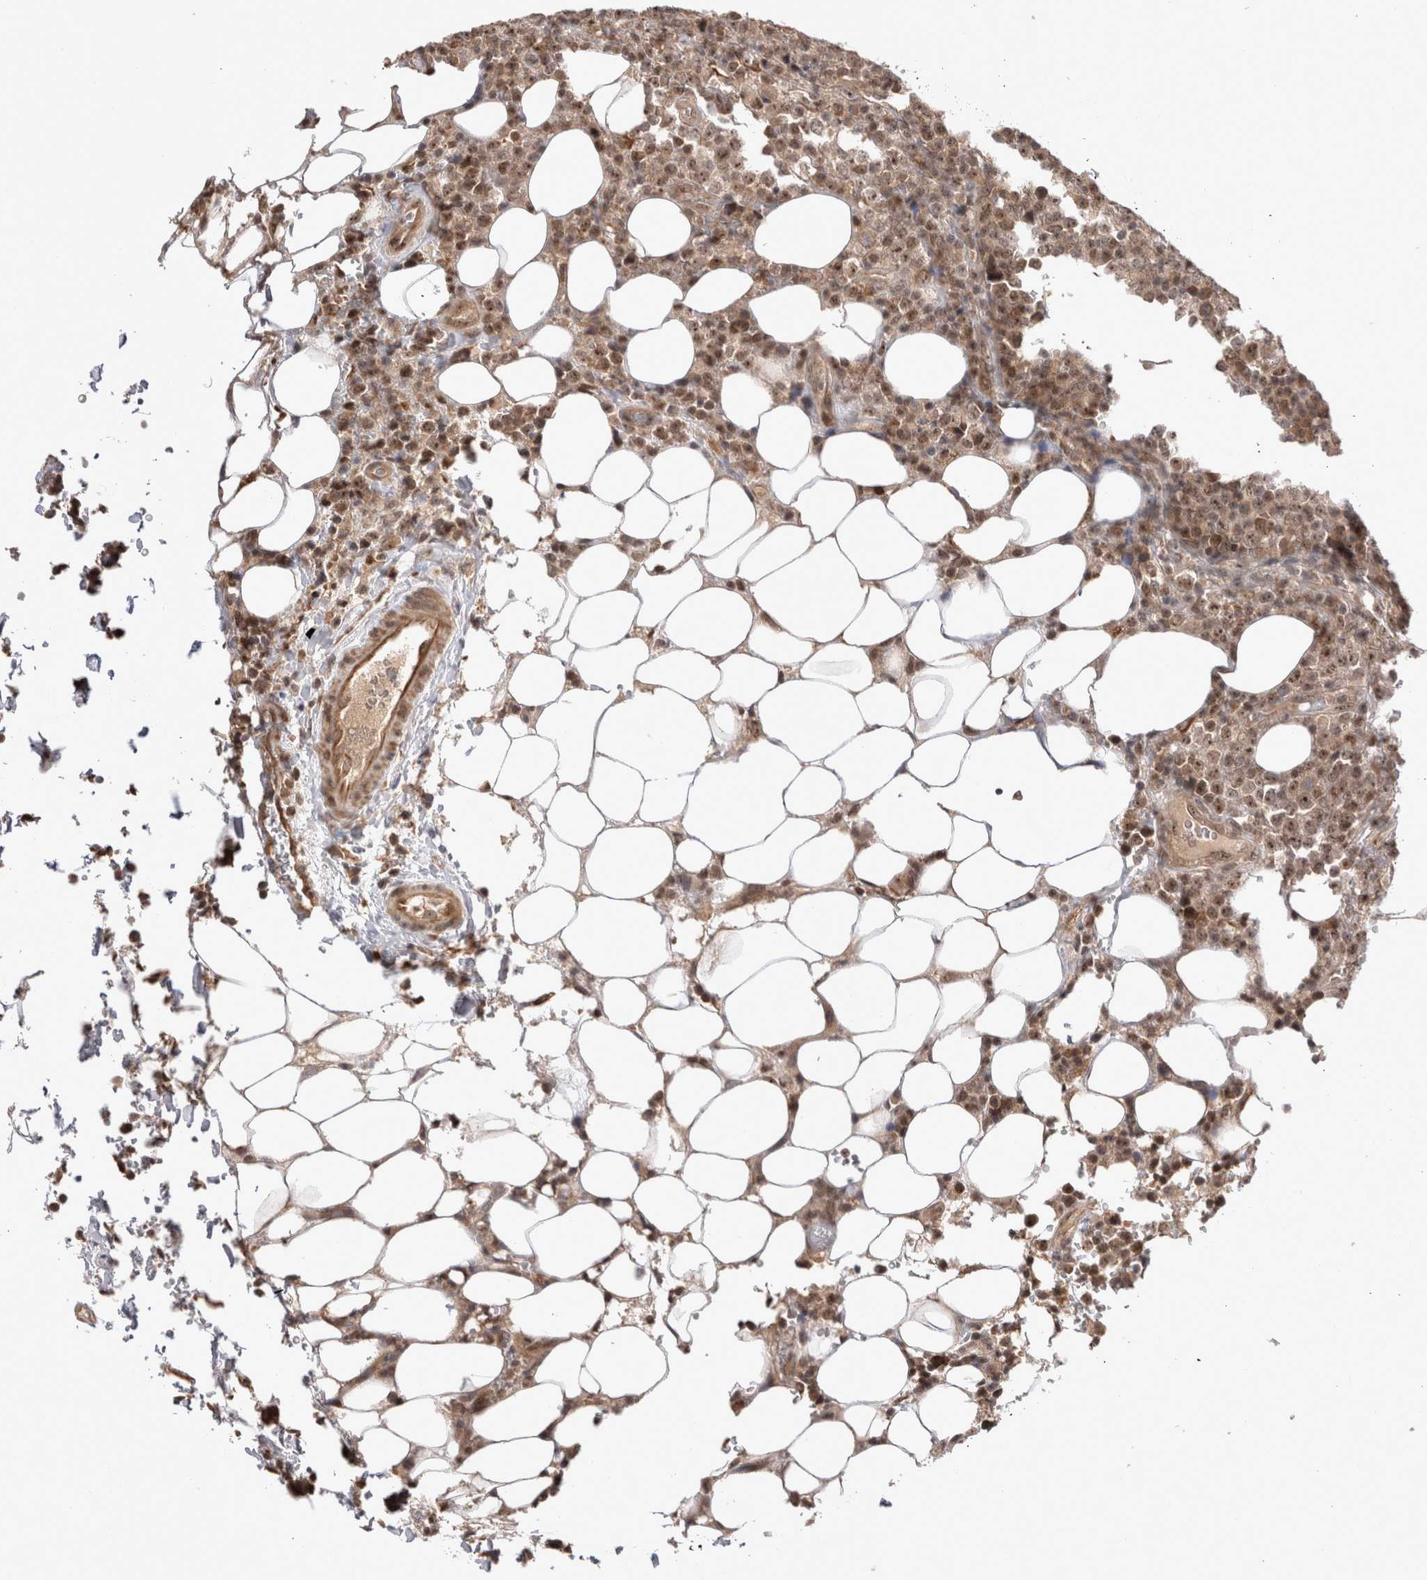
{"staining": {"intensity": "moderate", "quantity": ">75%", "location": "cytoplasmic/membranous,nuclear"}, "tissue": "lymphoma", "cell_type": "Tumor cells", "image_type": "cancer", "snomed": [{"axis": "morphology", "description": "Malignant lymphoma, non-Hodgkin's type, High grade"}, {"axis": "topography", "description": "Lymph node"}], "caption": "Lymphoma tissue exhibits moderate cytoplasmic/membranous and nuclear expression in about >75% of tumor cells, visualized by immunohistochemistry.", "gene": "EXOSC4", "patient": {"sex": "male", "age": 13}}